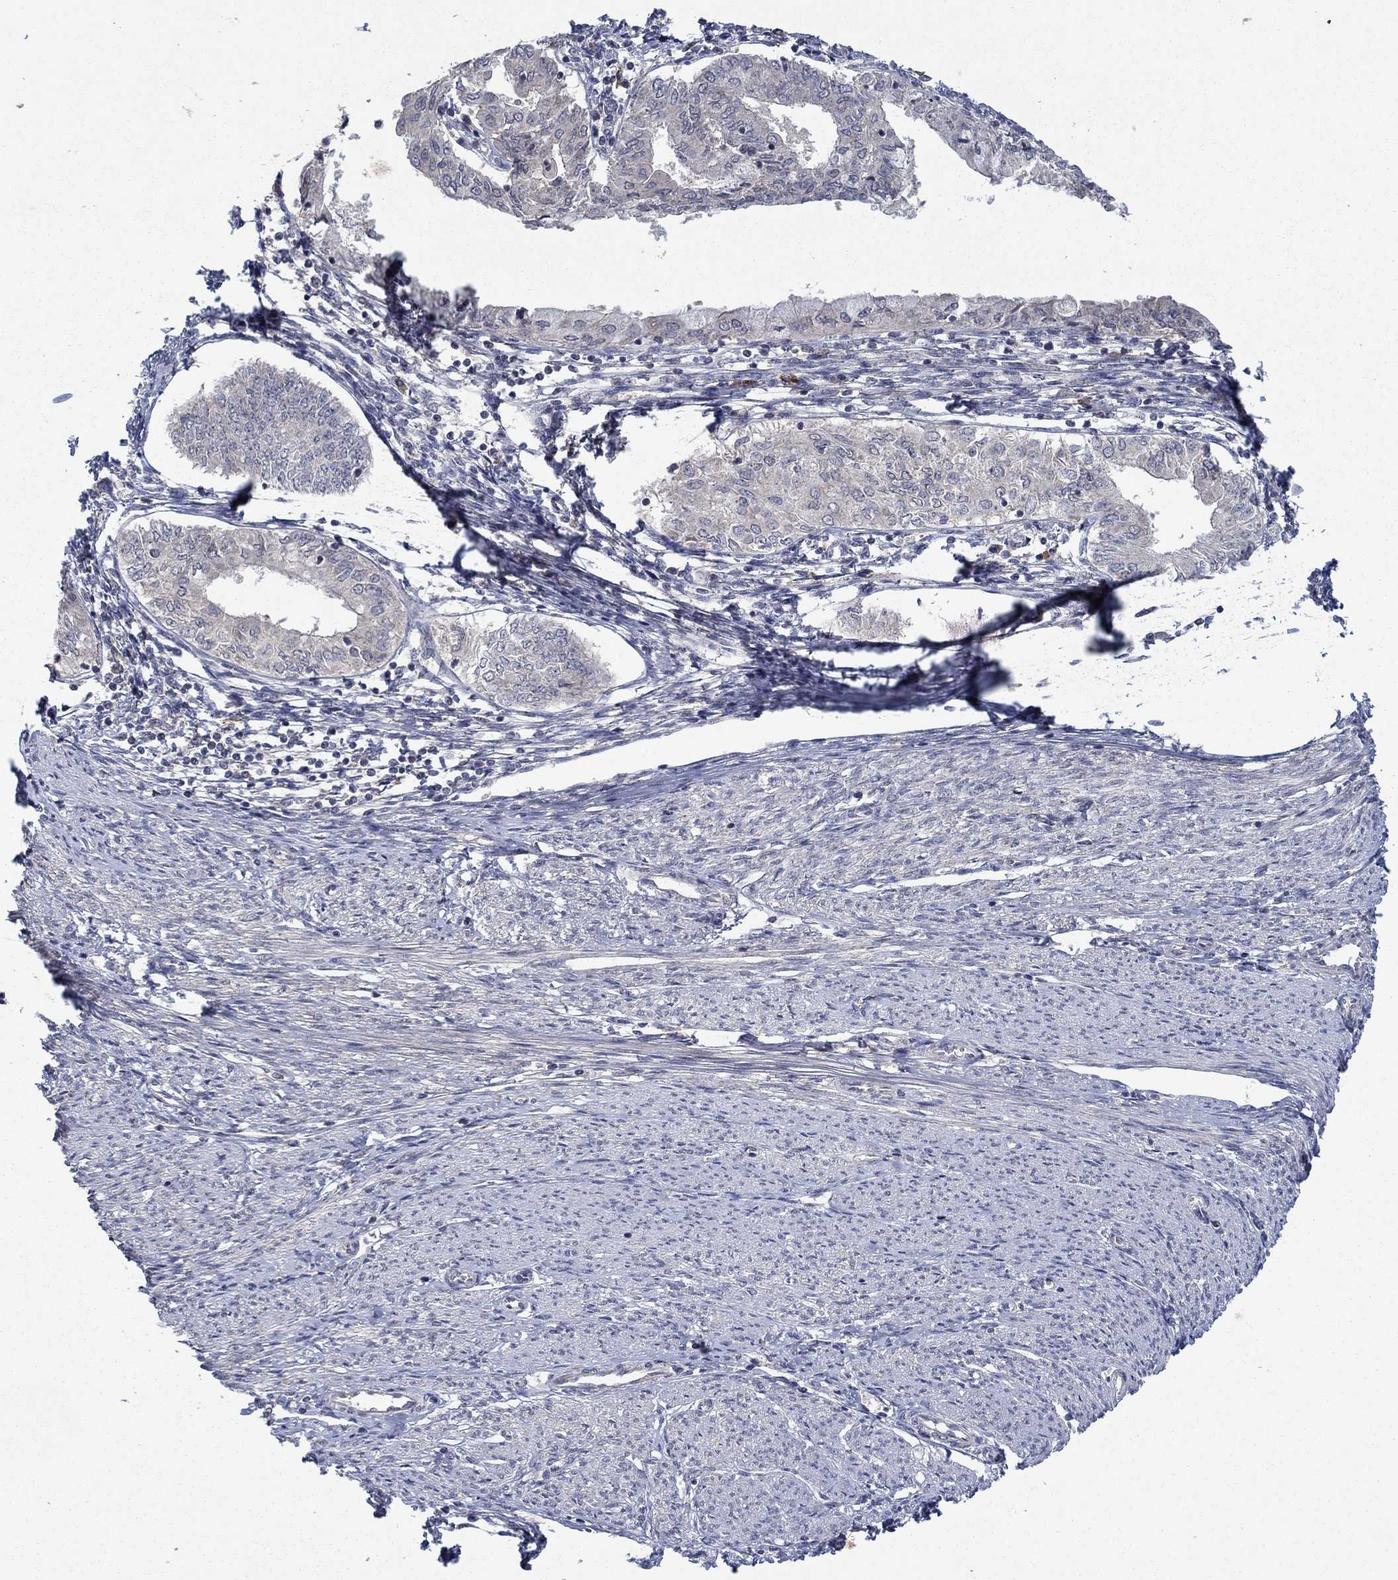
{"staining": {"intensity": "negative", "quantity": "none", "location": "none"}, "tissue": "endometrial cancer", "cell_type": "Tumor cells", "image_type": "cancer", "snomed": [{"axis": "morphology", "description": "Adenocarcinoma, NOS"}, {"axis": "topography", "description": "Endometrium"}], "caption": "The photomicrograph reveals no staining of tumor cells in endometrial cancer.", "gene": "IL4", "patient": {"sex": "female", "age": 68}}